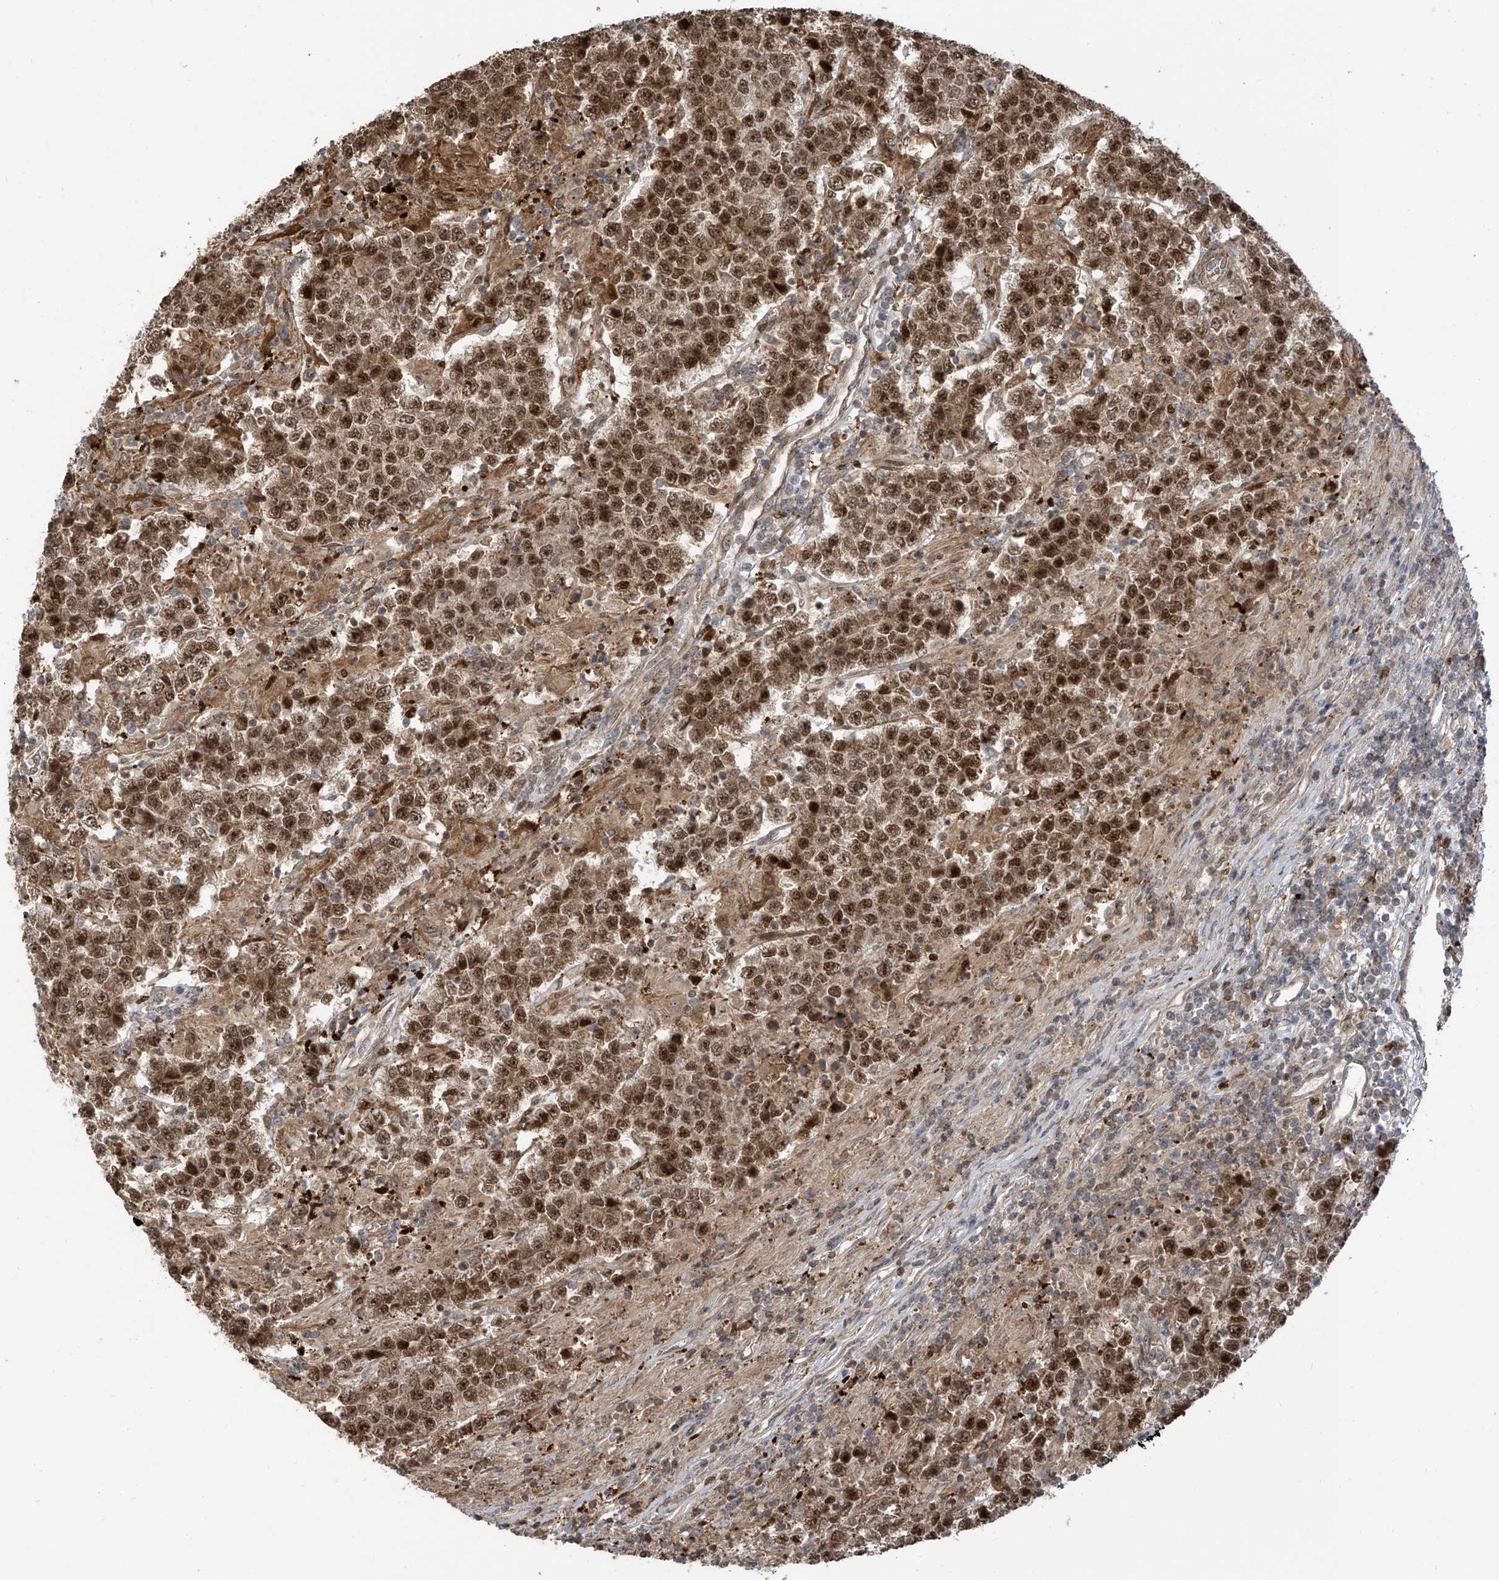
{"staining": {"intensity": "moderate", "quantity": ">75%", "location": "cytoplasmic/membranous,nuclear"}, "tissue": "testis cancer", "cell_type": "Tumor cells", "image_type": "cancer", "snomed": [{"axis": "morphology", "description": "Normal tissue, NOS"}, {"axis": "morphology", "description": "Urothelial carcinoma, High grade"}, {"axis": "morphology", "description": "Seminoma, NOS"}, {"axis": "morphology", "description": "Carcinoma, Embryonal, NOS"}, {"axis": "topography", "description": "Urinary bladder"}, {"axis": "topography", "description": "Testis"}], "caption": "Human seminoma (testis) stained with a protein marker displays moderate staining in tumor cells.", "gene": "ATAD2B", "patient": {"sex": "male", "age": 41}}